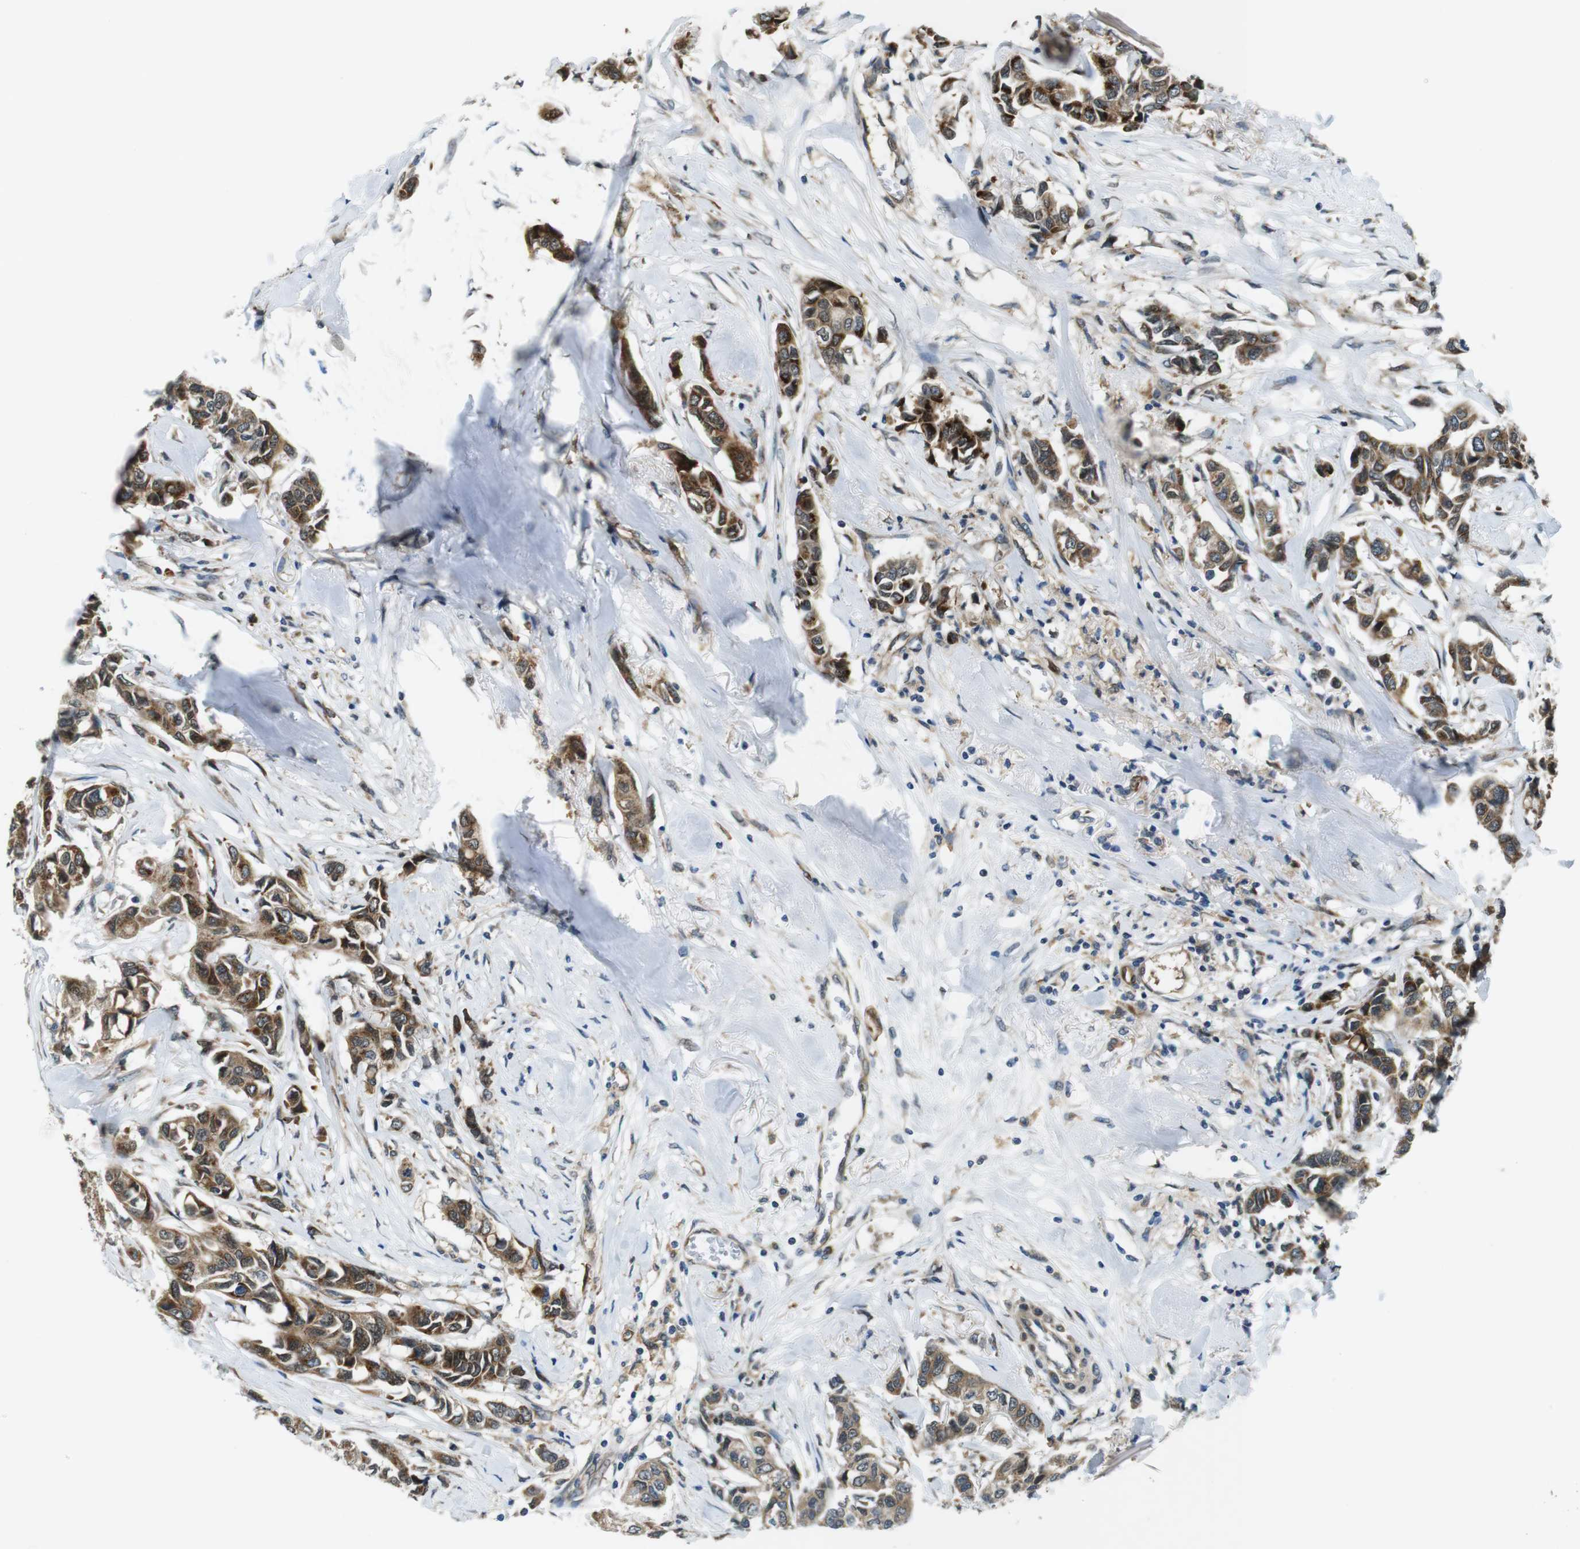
{"staining": {"intensity": "strong", "quantity": ">75%", "location": "cytoplasmic/membranous"}, "tissue": "breast cancer", "cell_type": "Tumor cells", "image_type": "cancer", "snomed": [{"axis": "morphology", "description": "Duct carcinoma"}, {"axis": "topography", "description": "Breast"}], "caption": "Immunohistochemical staining of breast cancer reveals strong cytoplasmic/membranous protein expression in about >75% of tumor cells.", "gene": "PALD1", "patient": {"sex": "female", "age": 80}}